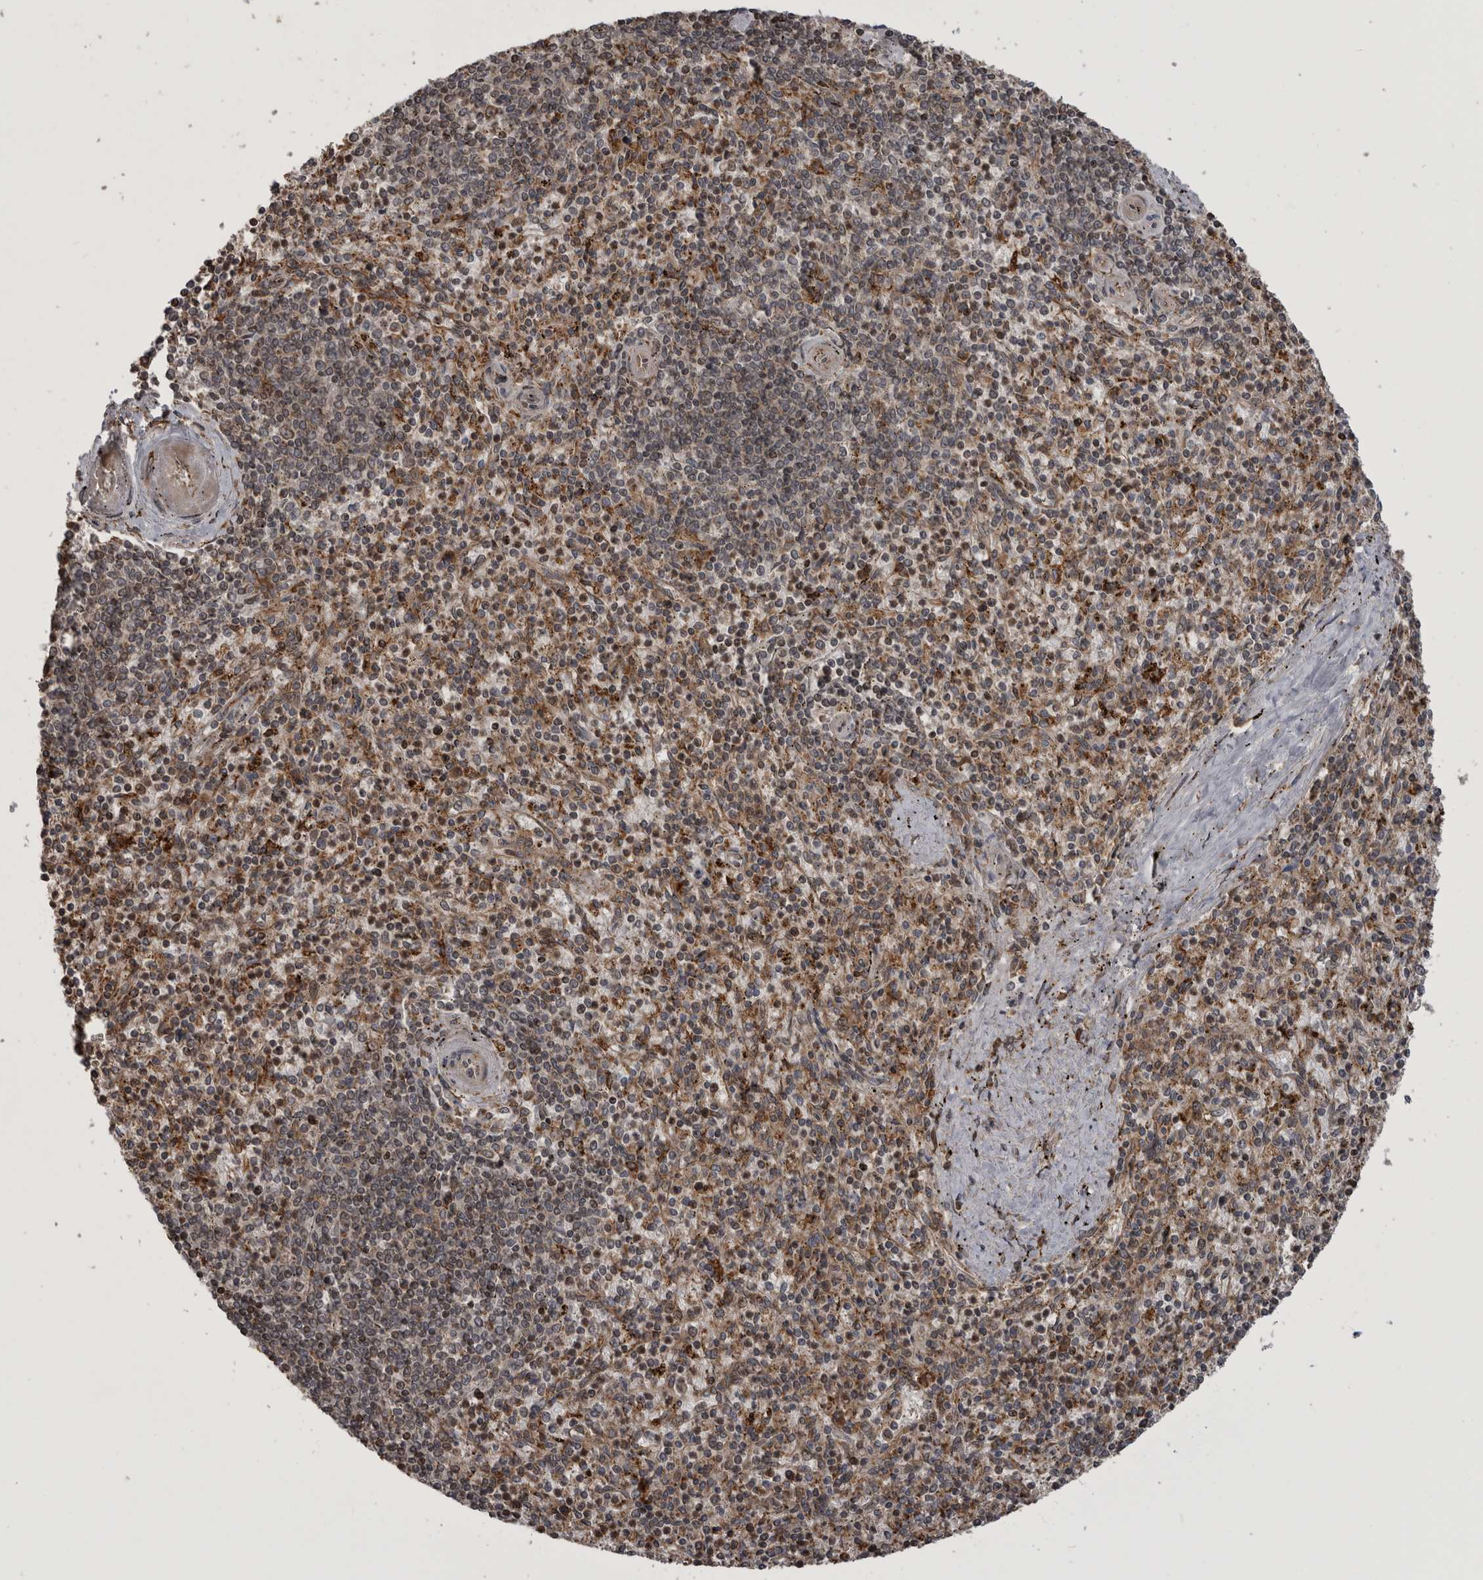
{"staining": {"intensity": "moderate", "quantity": "25%-75%", "location": "cytoplasmic/membranous"}, "tissue": "spleen", "cell_type": "Cells in red pulp", "image_type": "normal", "snomed": [{"axis": "morphology", "description": "Normal tissue, NOS"}, {"axis": "topography", "description": "Spleen"}], "caption": "Human spleen stained with a brown dye demonstrates moderate cytoplasmic/membranous positive expression in approximately 25%-75% of cells in red pulp.", "gene": "RAB3GAP2", "patient": {"sex": "male", "age": 72}}